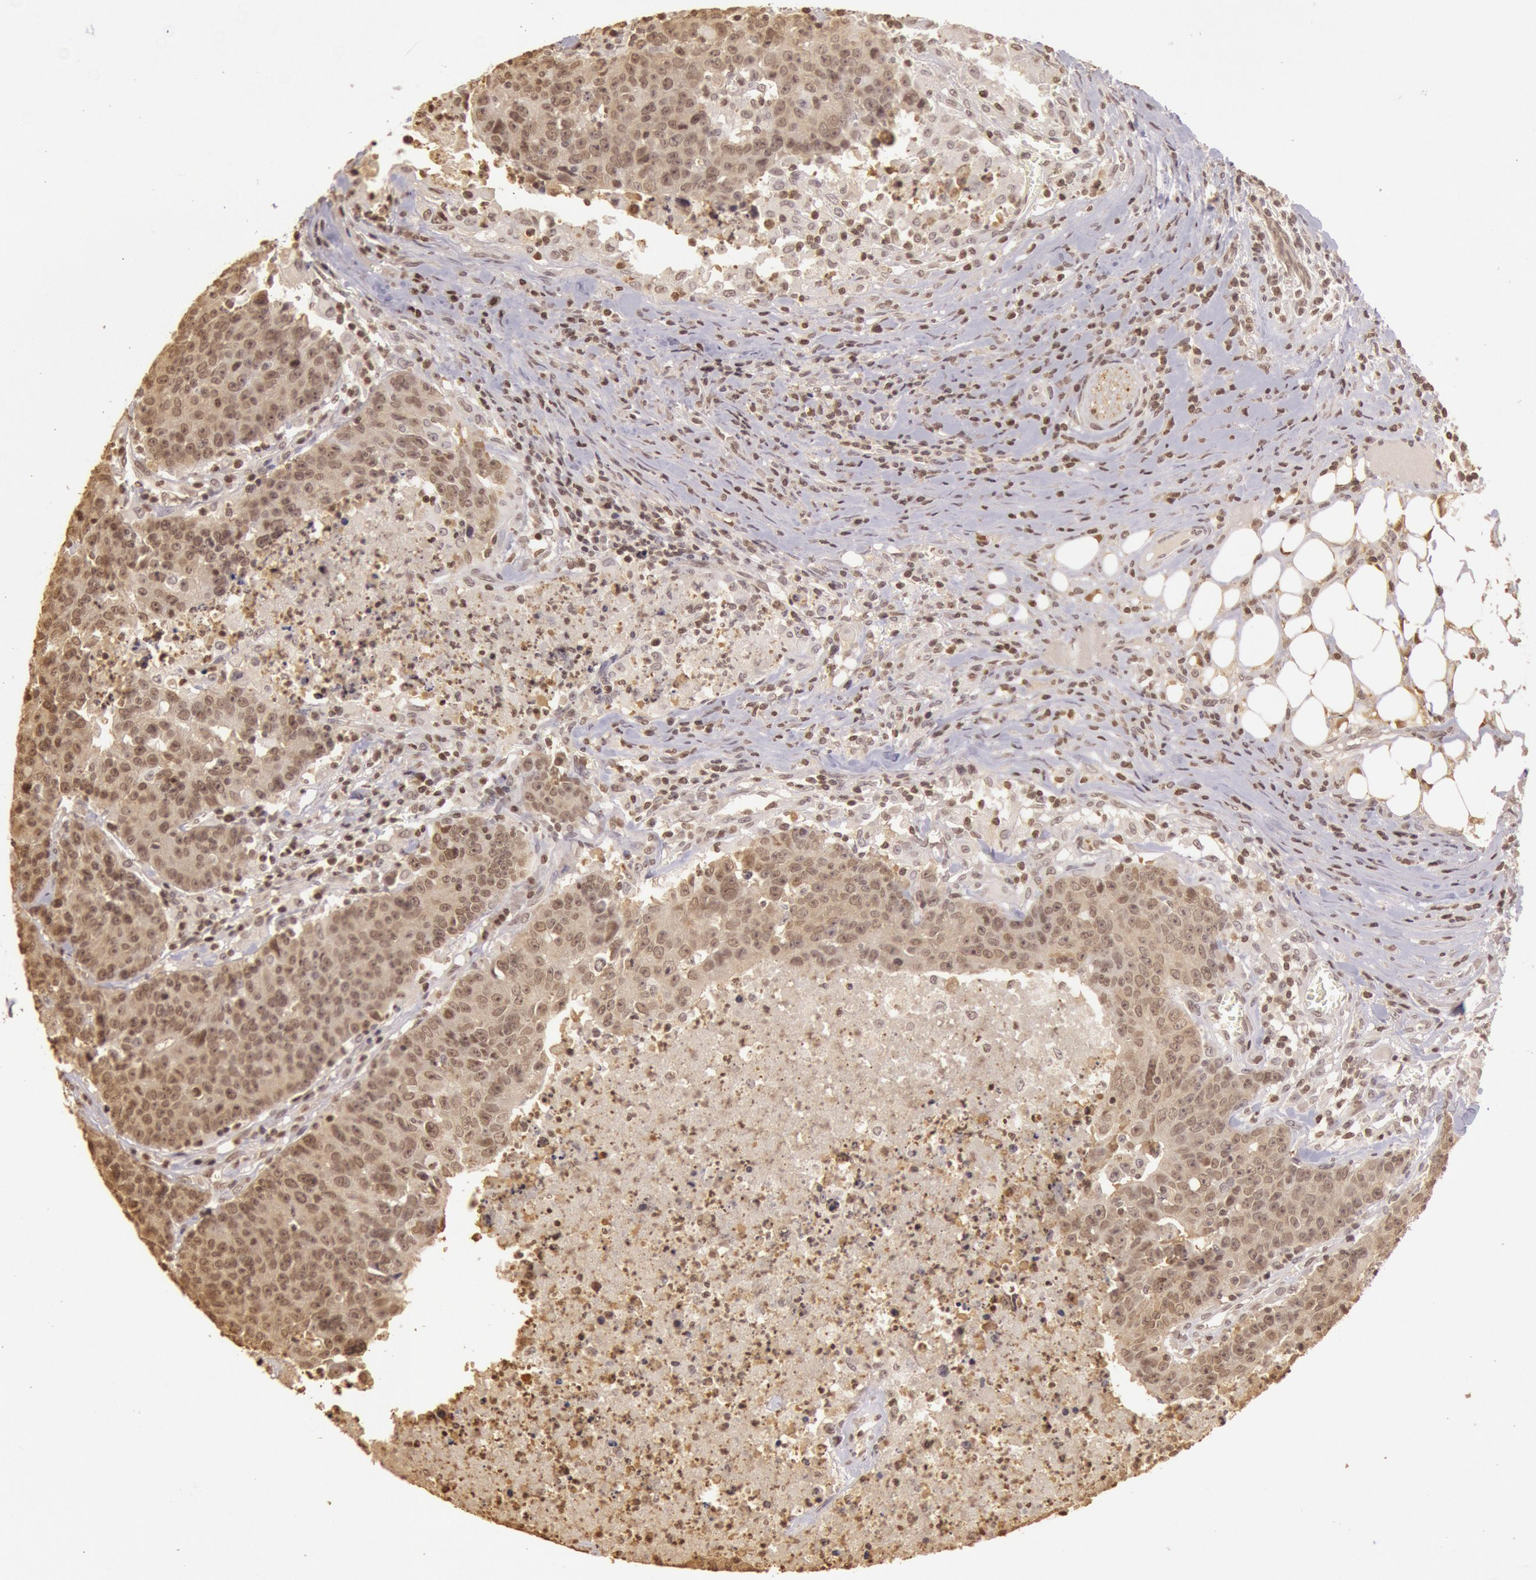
{"staining": {"intensity": "weak", "quantity": "25%-75%", "location": "cytoplasmic/membranous,nuclear"}, "tissue": "colorectal cancer", "cell_type": "Tumor cells", "image_type": "cancer", "snomed": [{"axis": "morphology", "description": "Adenocarcinoma, NOS"}, {"axis": "topography", "description": "Colon"}], "caption": "IHC (DAB) staining of human adenocarcinoma (colorectal) shows weak cytoplasmic/membranous and nuclear protein positivity in about 25%-75% of tumor cells.", "gene": "SOD1", "patient": {"sex": "female", "age": 53}}